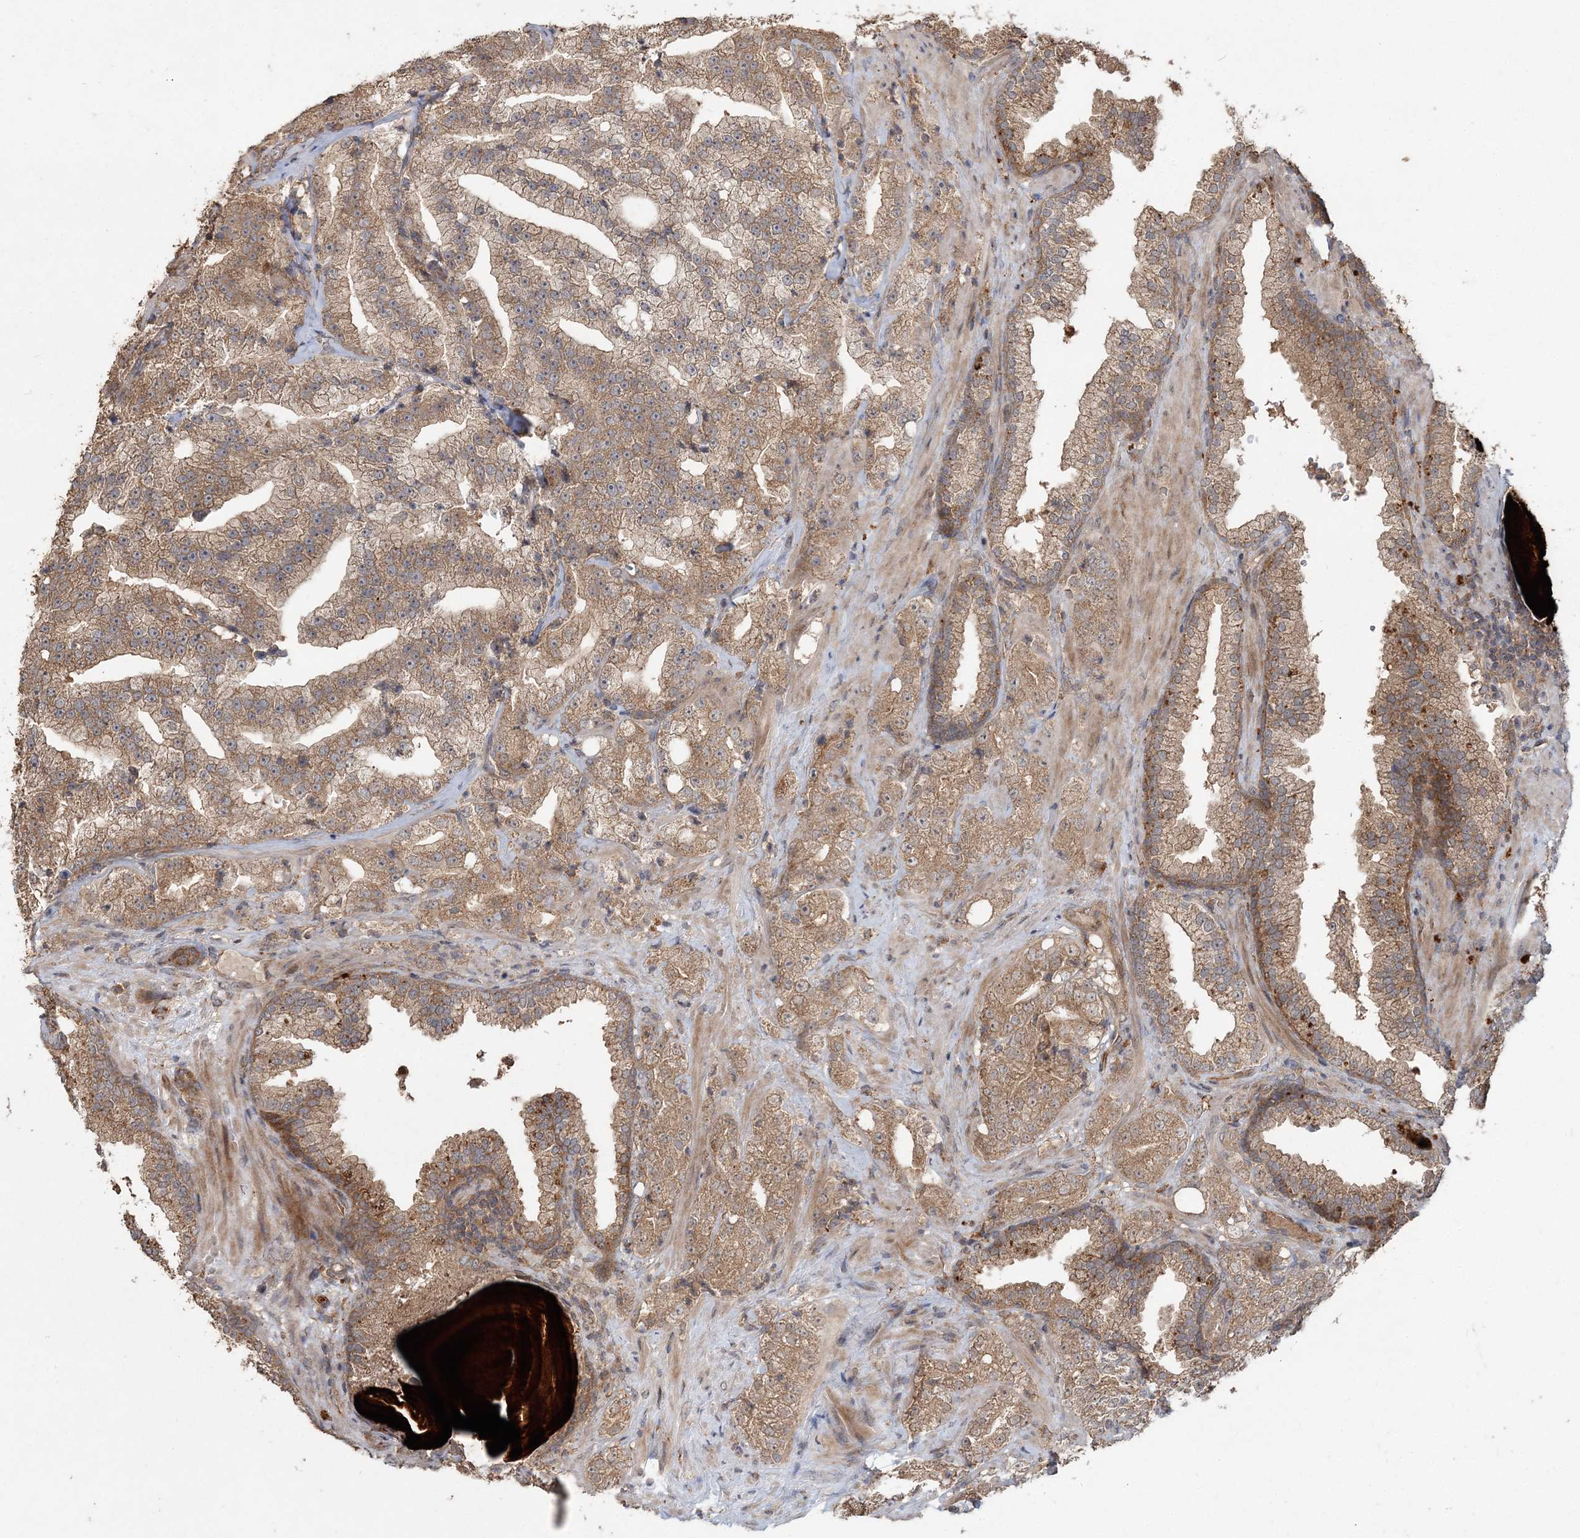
{"staining": {"intensity": "moderate", "quantity": ">75%", "location": "cytoplasmic/membranous"}, "tissue": "prostate cancer", "cell_type": "Tumor cells", "image_type": "cancer", "snomed": [{"axis": "morphology", "description": "Adenocarcinoma, High grade"}, {"axis": "topography", "description": "Prostate"}], "caption": "Immunohistochemical staining of prostate cancer exhibits medium levels of moderate cytoplasmic/membranous positivity in approximately >75% of tumor cells.", "gene": "SPRY1", "patient": {"sex": "male", "age": 64}}